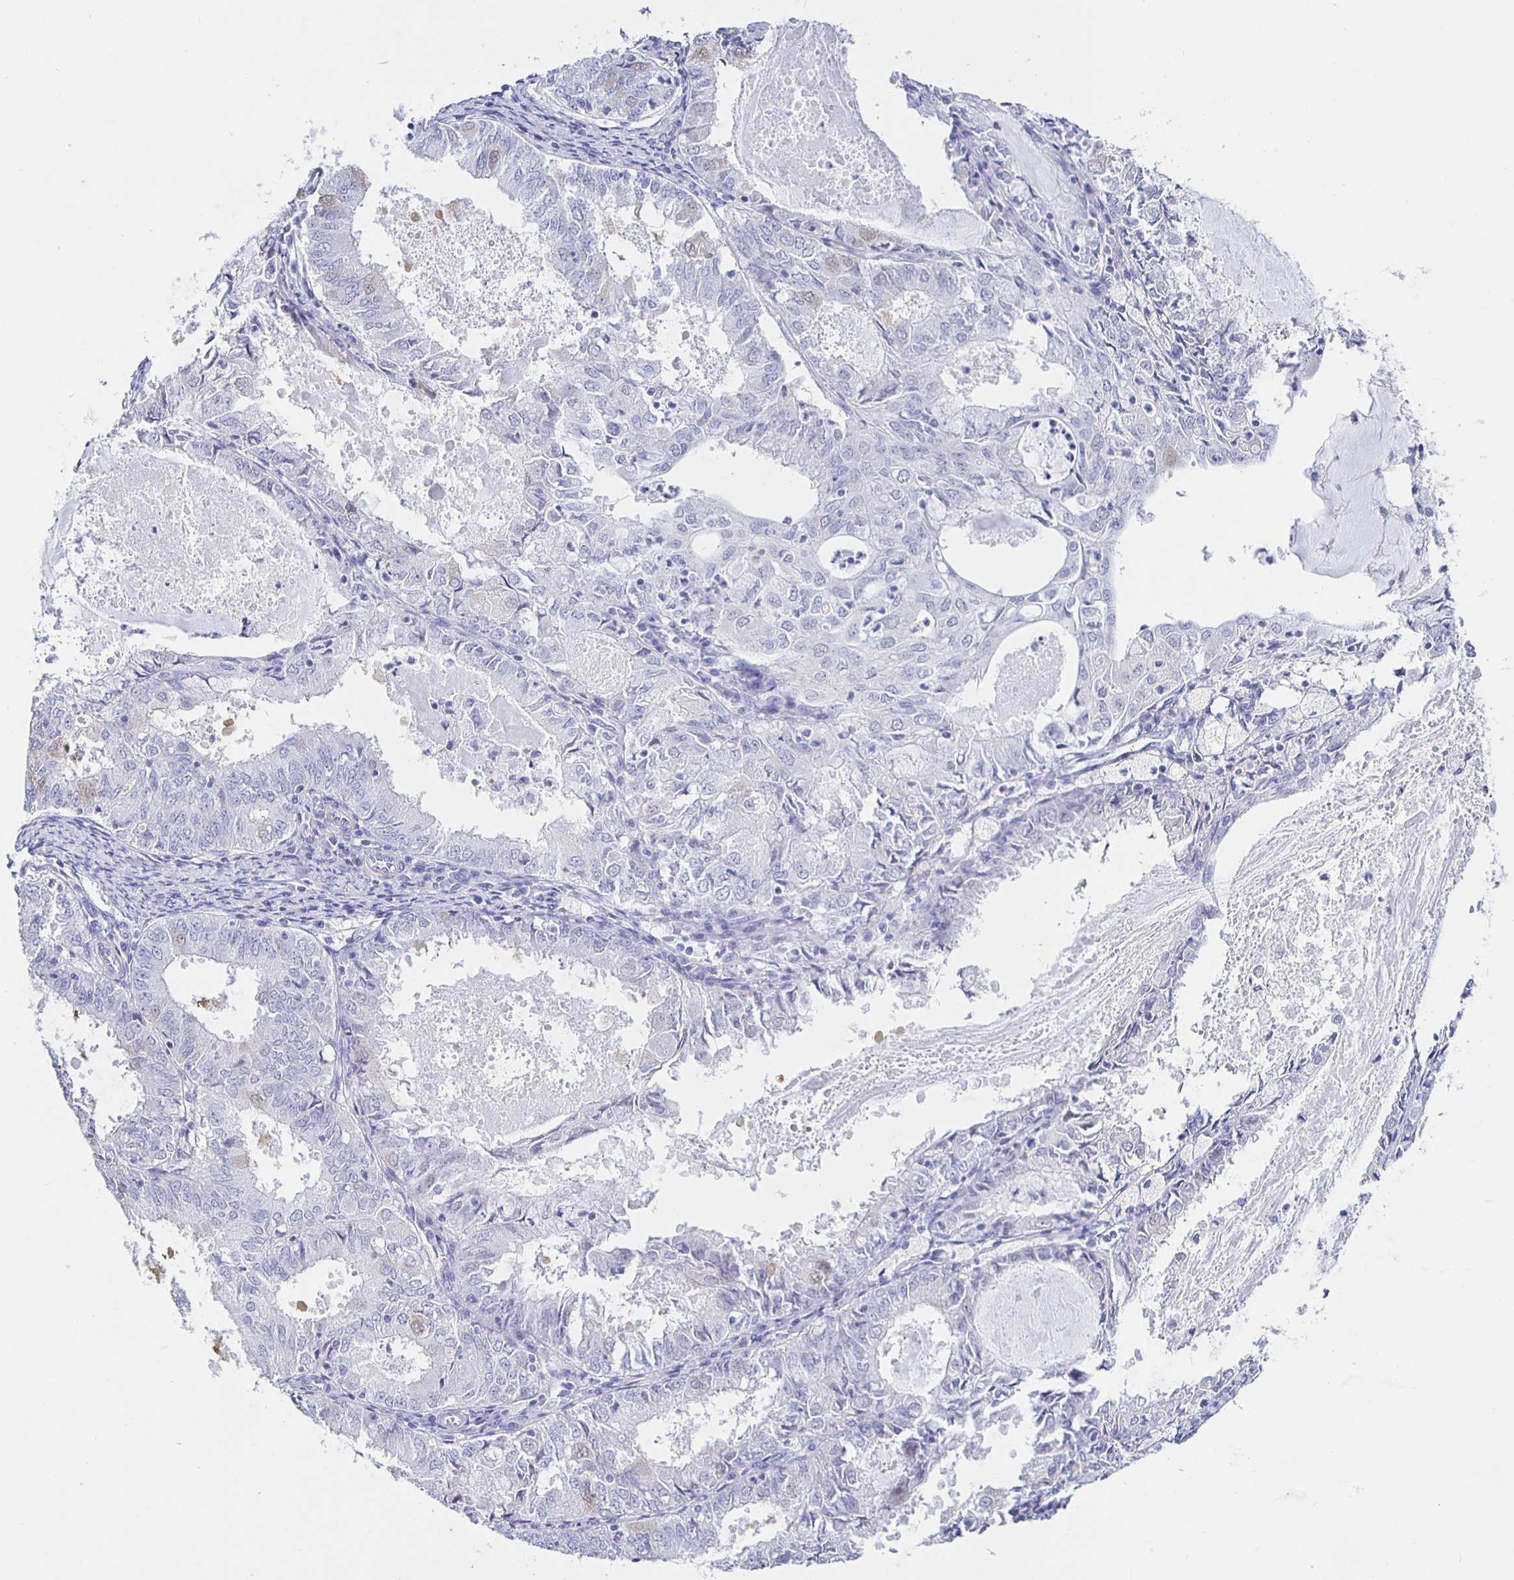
{"staining": {"intensity": "negative", "quantity": "none", "location": "none"}, "tissue": "endometrial cancer", "cell_type": "Tumor cells", "image_type": "cancer", "snomed": [{"axis": "morphology", "description": "Adenocarcinoma, NOS"}, {"axis": "topography", "description": "Endometrium"}], "caption": "Immunohistochemistry (IHC) image of neoplastic tissue: adenocarcinoma (endometrial) stained with DAB displays no significant protein expression in tumor cells.", "gene": "HSPA4L", "patient": {"sex": "female", "age": 57}}